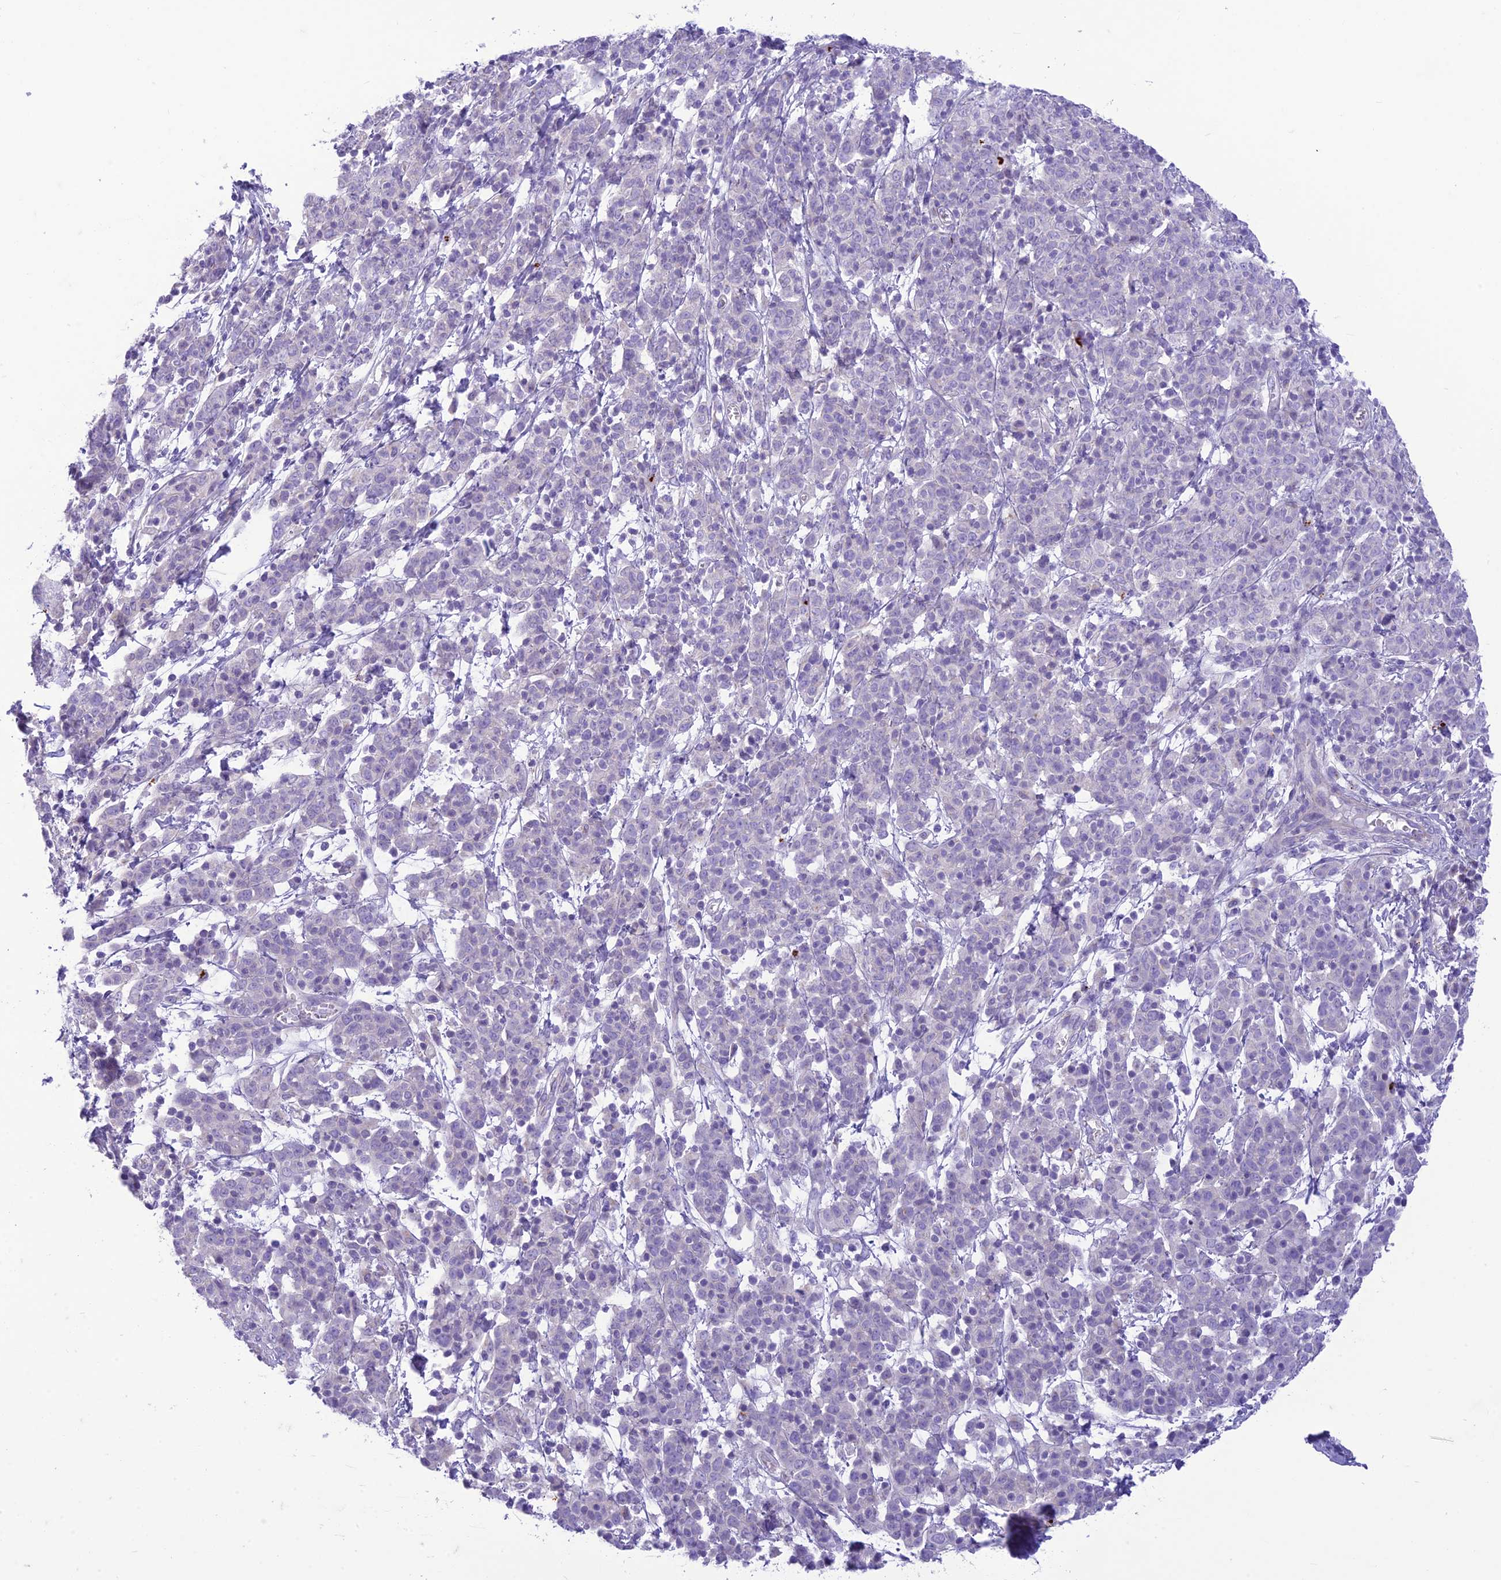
{"staining": {"intensity": "negative", "quantity": "none", "location": "none"}, "tissue": "cervical cancer", "cell_type": "Tumor cells", "image_type": "cancer", "snomed": [{"axis": "morphology", "description": "Squamous cell carcinoma, NOS"}, {"axis": "topography", "description": "Cervix"}], "caption": "Immunohistochemical staining of human cervical cancer demonstrates no significant positivity in tumor cells. Brightfield microscopy of immunohistochemistry stained with DAB (3,3'-diaminobenzidine) (brown) and hematoxylin (blue), captured at high magnification.", "gene": "DHDH", "patient": {"sex": "female", "age": 67}}